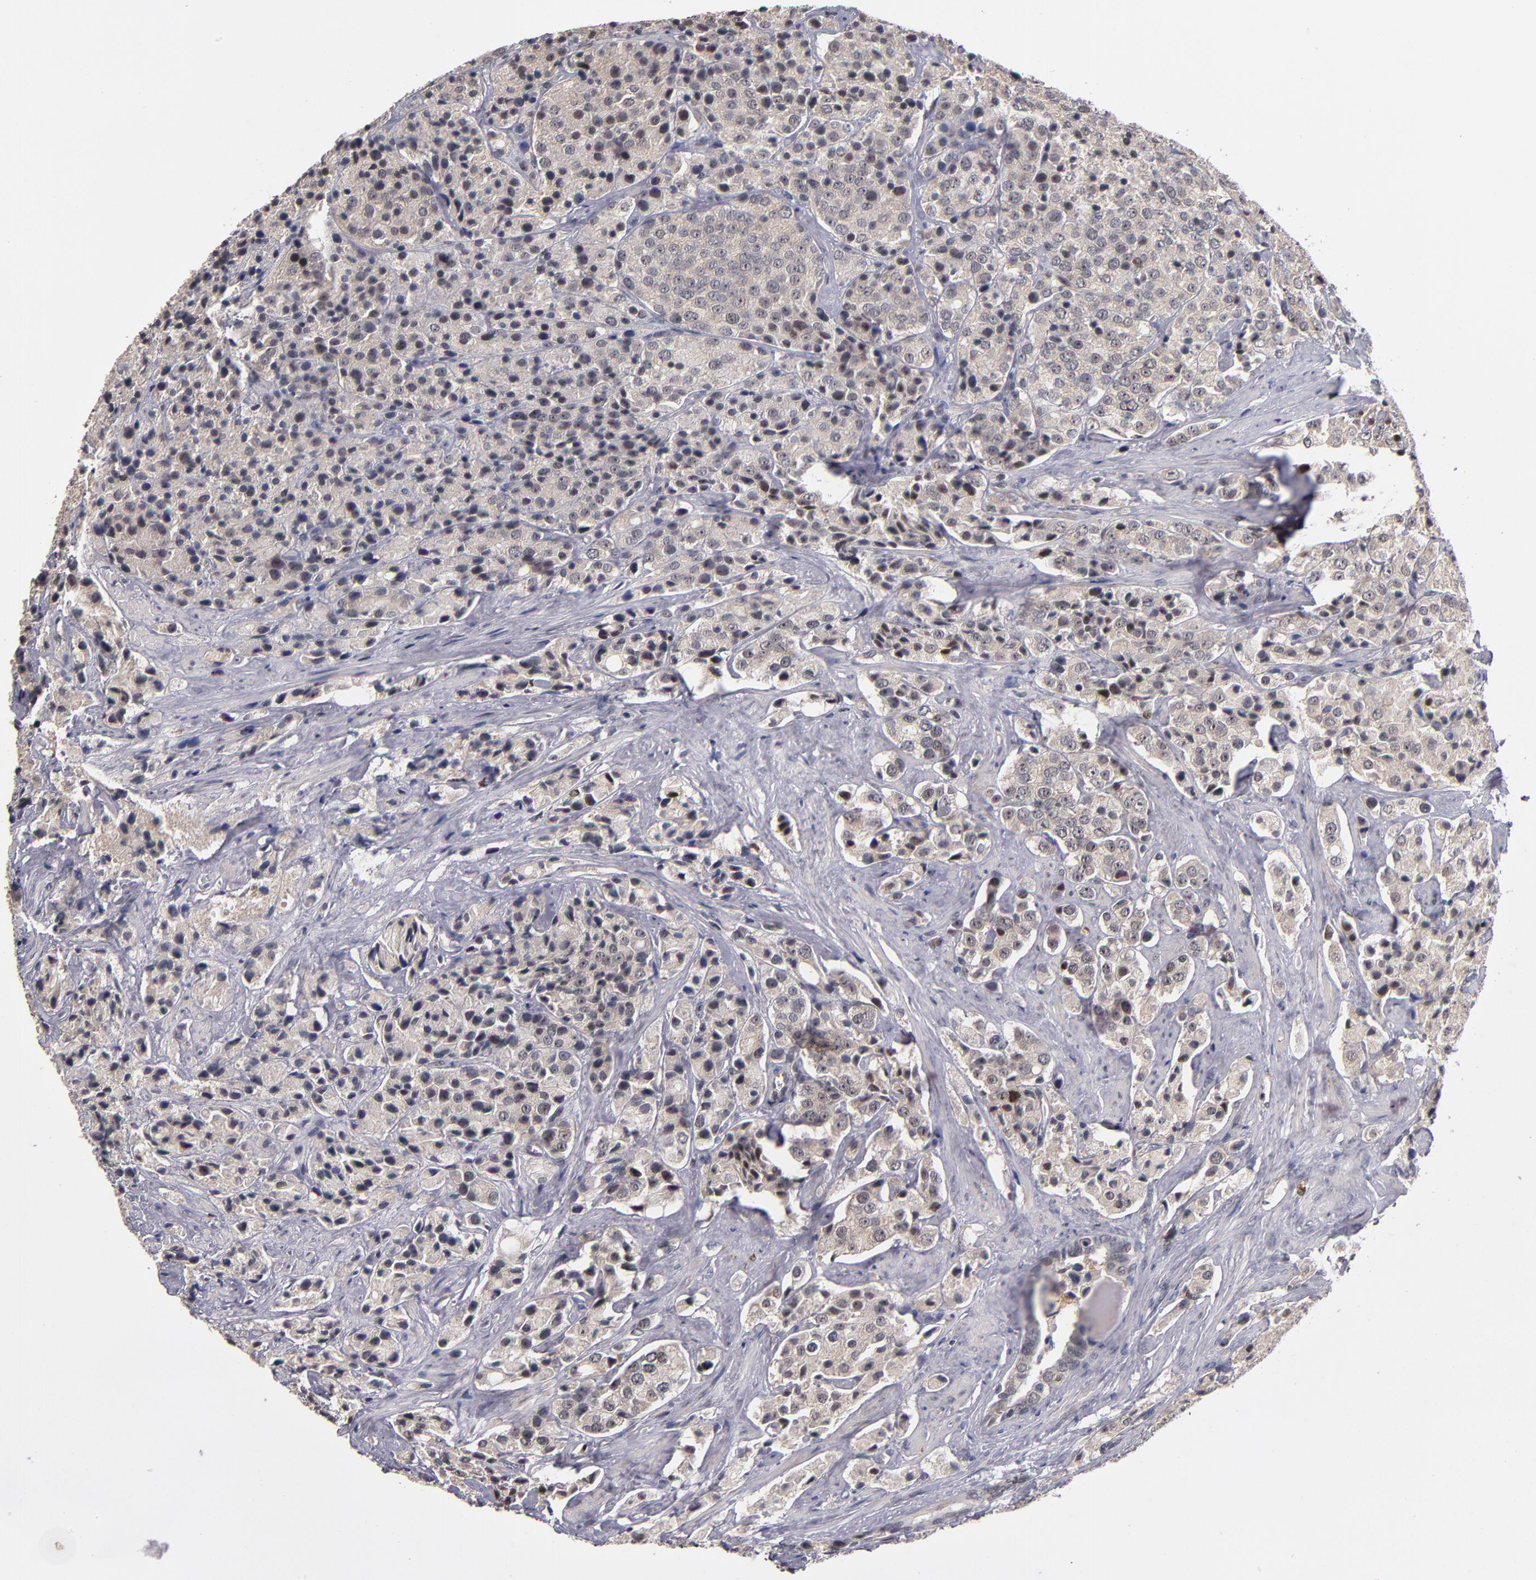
{"staining": {"intensity": "weak", "quantity": ">75%", "location": "cytoplasmic/membranous"}, "tissue": "prostate cancer", "cell_type": "Tumor cells", "image_type": "cancer", "snomed": [{"axis": "morphology", "description": "Adenocarcinoma, Medium grade"}, {"axis": "topography", "description": "Prostate"}], "caption": "About >75% of tumor cells in human prostate medium-grade adenocarcinoma reveal weak cytoplasmic/membranous protein positivity as visualized by brown immunohistochemical staining.", "gene": "KDM6A", "patient": {"sex": "male", "age": 70}}